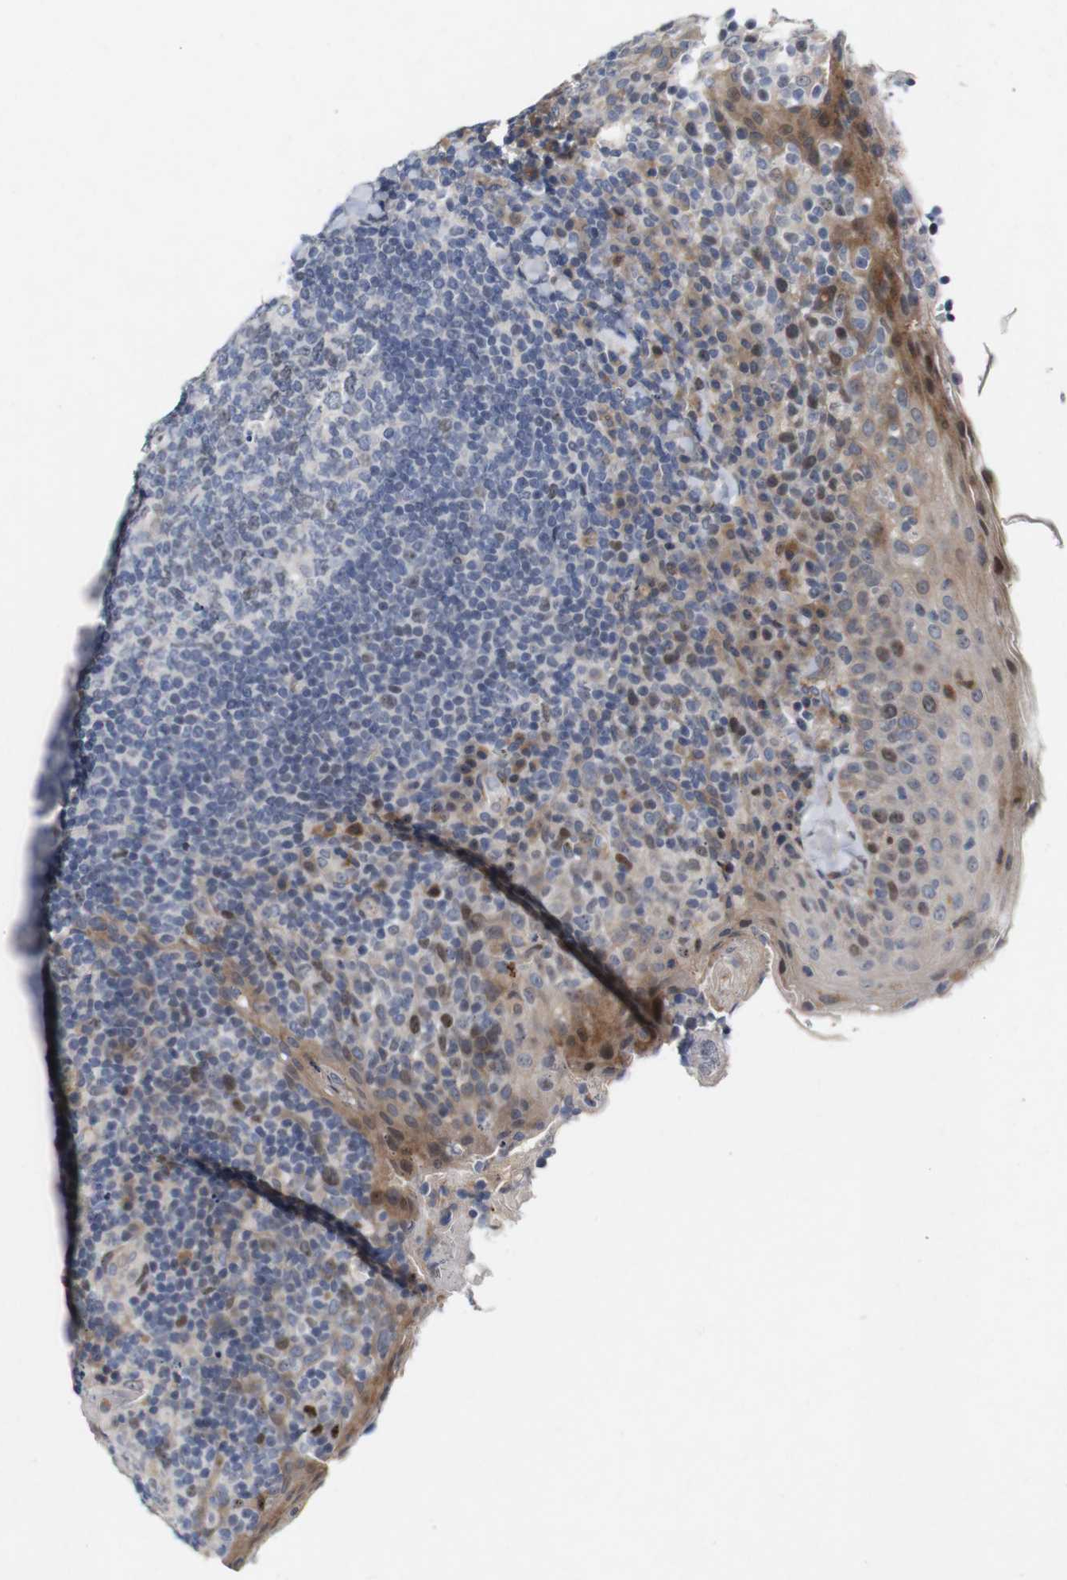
{"staining": {"intensity": "moderate", "quantity": "<25%", "location": "cytoplasmic/membranous"}, "tissue": "tonsil", "cell_type": "Germinal center cells", "image_type": "normal", "snomed": [{"axis": "morphology", "description": "Normal tissue, NOS"}, {"axis": "topography", "description": "Tonsil"}], "caption": "IHC (DAB) staining of benign tonsil exhibits moderate cytoplasmic/membranous protein positivity in about <25% of germinal center cells.", "gene": "CYB561", "patient": {"sex": "male", "age": 17}}